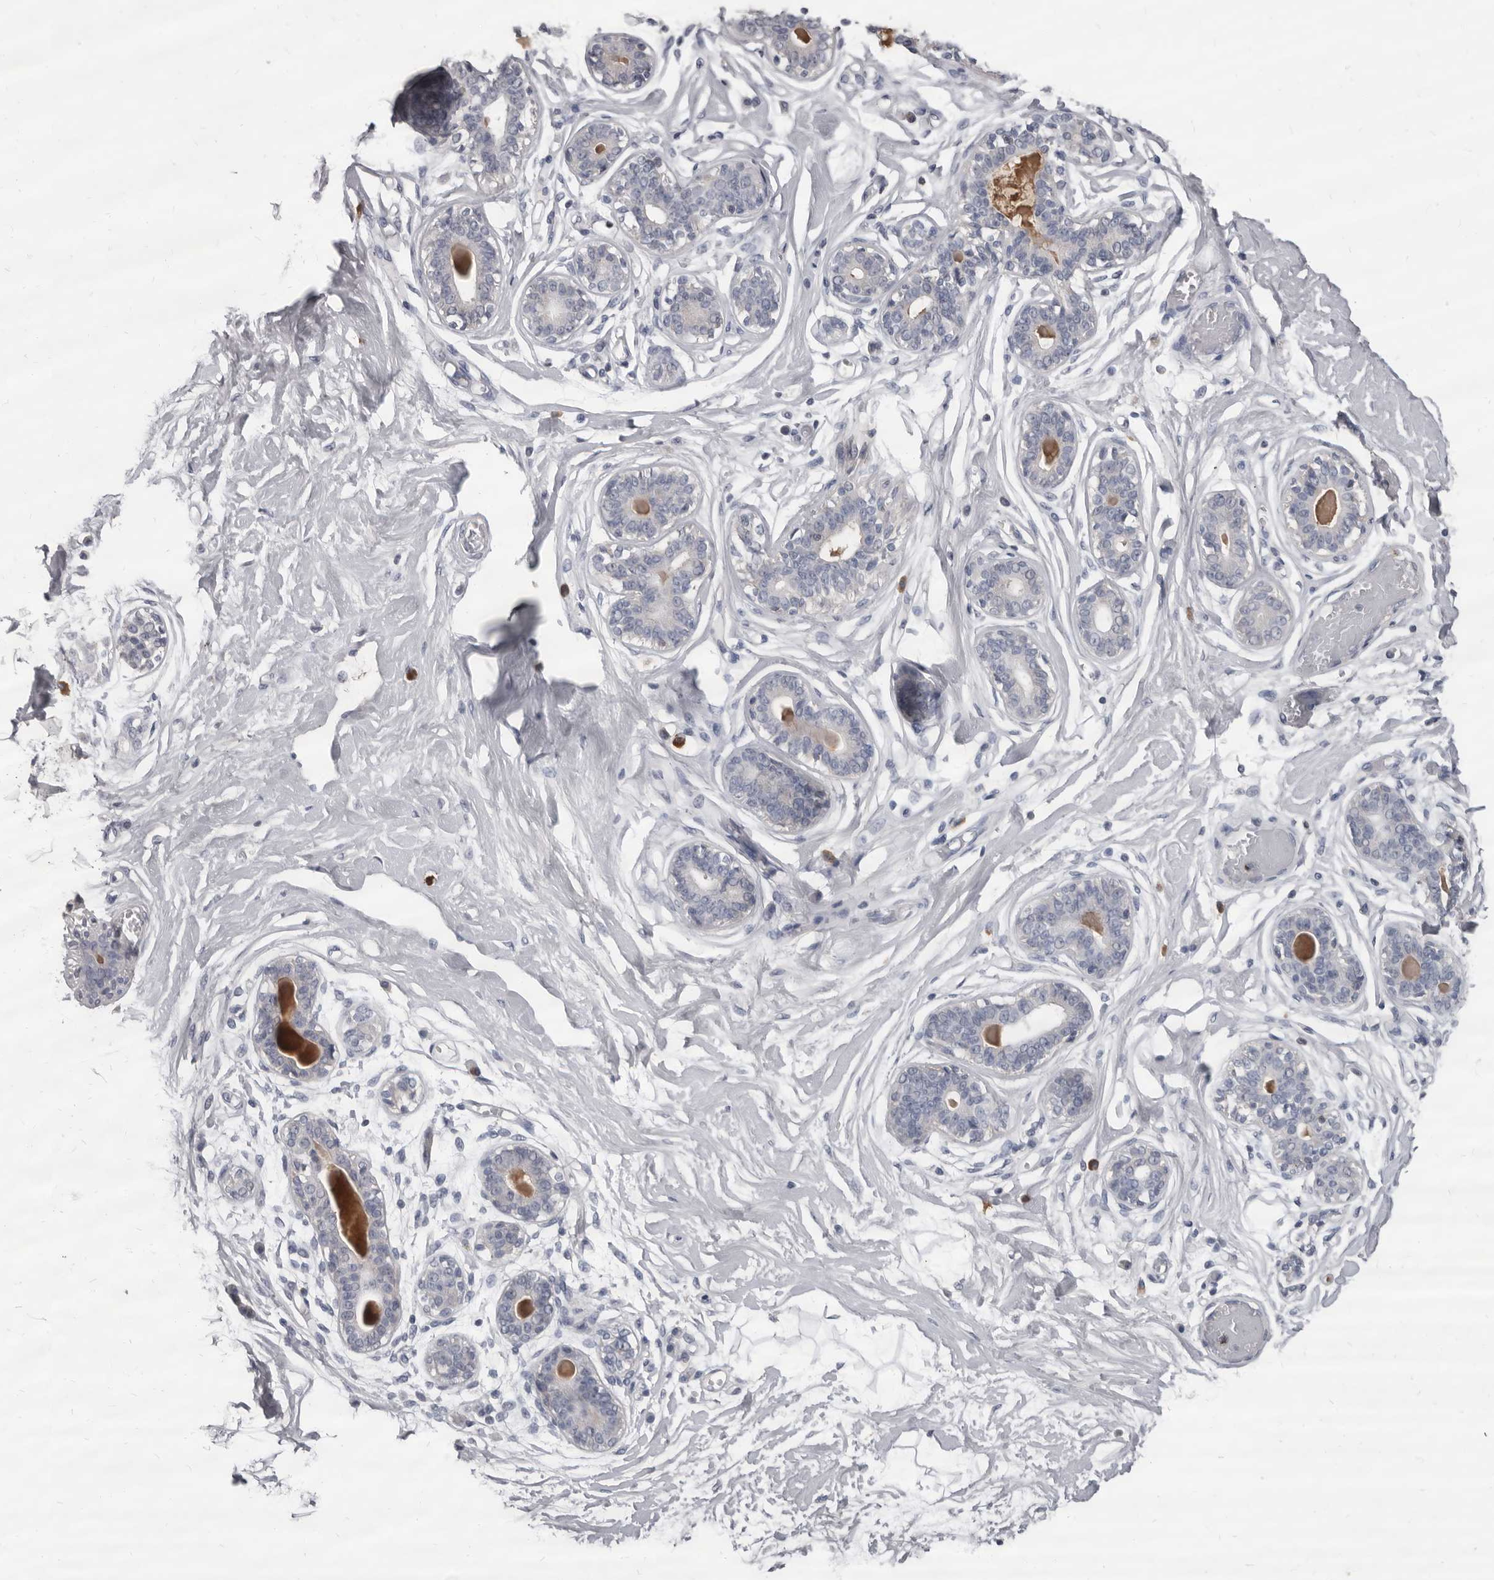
{"staining": {"intensity": "negative", "quantity": "none", "location": "none"}, "tissue": "breast", "cell_type": "Adipocytes", "image_type": "normal", "snomed": [{"axis": "morphology", "description": "Normal tissue, NOS"}, {"axis": "topography", "description": "Breast"}], "caption": "Adipocytes show no significant positivity in unremarkable breast. (DAB immunohistochemistry with hematoxylin counter stain).", "gene": "GZMH", "patient": {"sex": "female", "age": 45}}